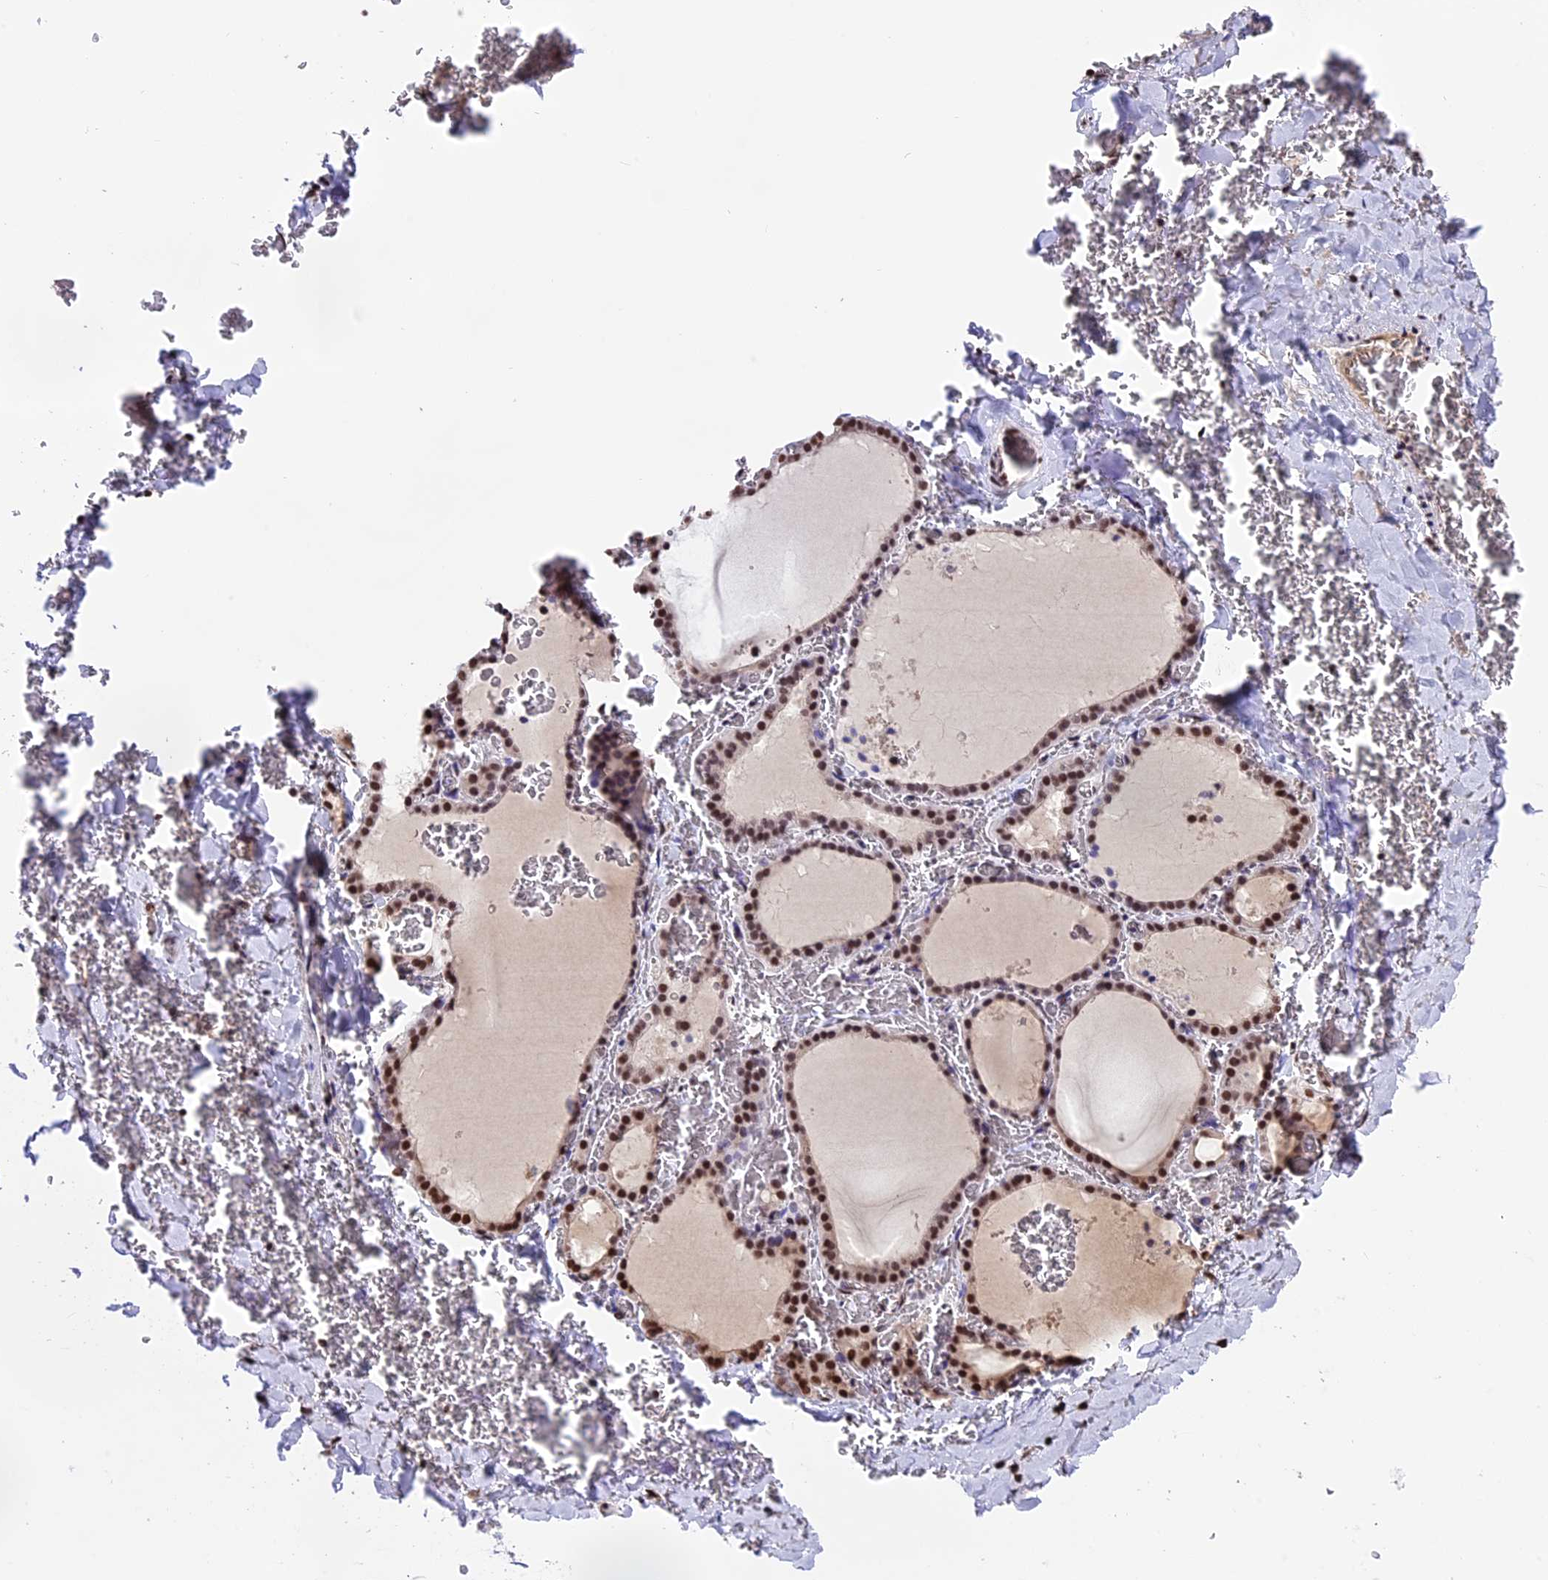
{"staining": {"intensity": "moderate", "quantity": ">75%", "location": "nuclear"}, "tissue": "thyroid gland", "cell_type": "Glandular cells", "image_type": "normal", "snomed": [{"axis": "morphology", "description": "Normal tissue, NOS"}, {"axis": "topography", "description": "Thyroid gland"}], "caption": "DAB (3,3'-diaminobenzidine) immunohistochemical staining of benign thyroid gland reveals moderate nuclear protein expression in about >75% of glandular cells.", "gene": "POLR3E", "patient": {"sex": "female", "age": 39}}